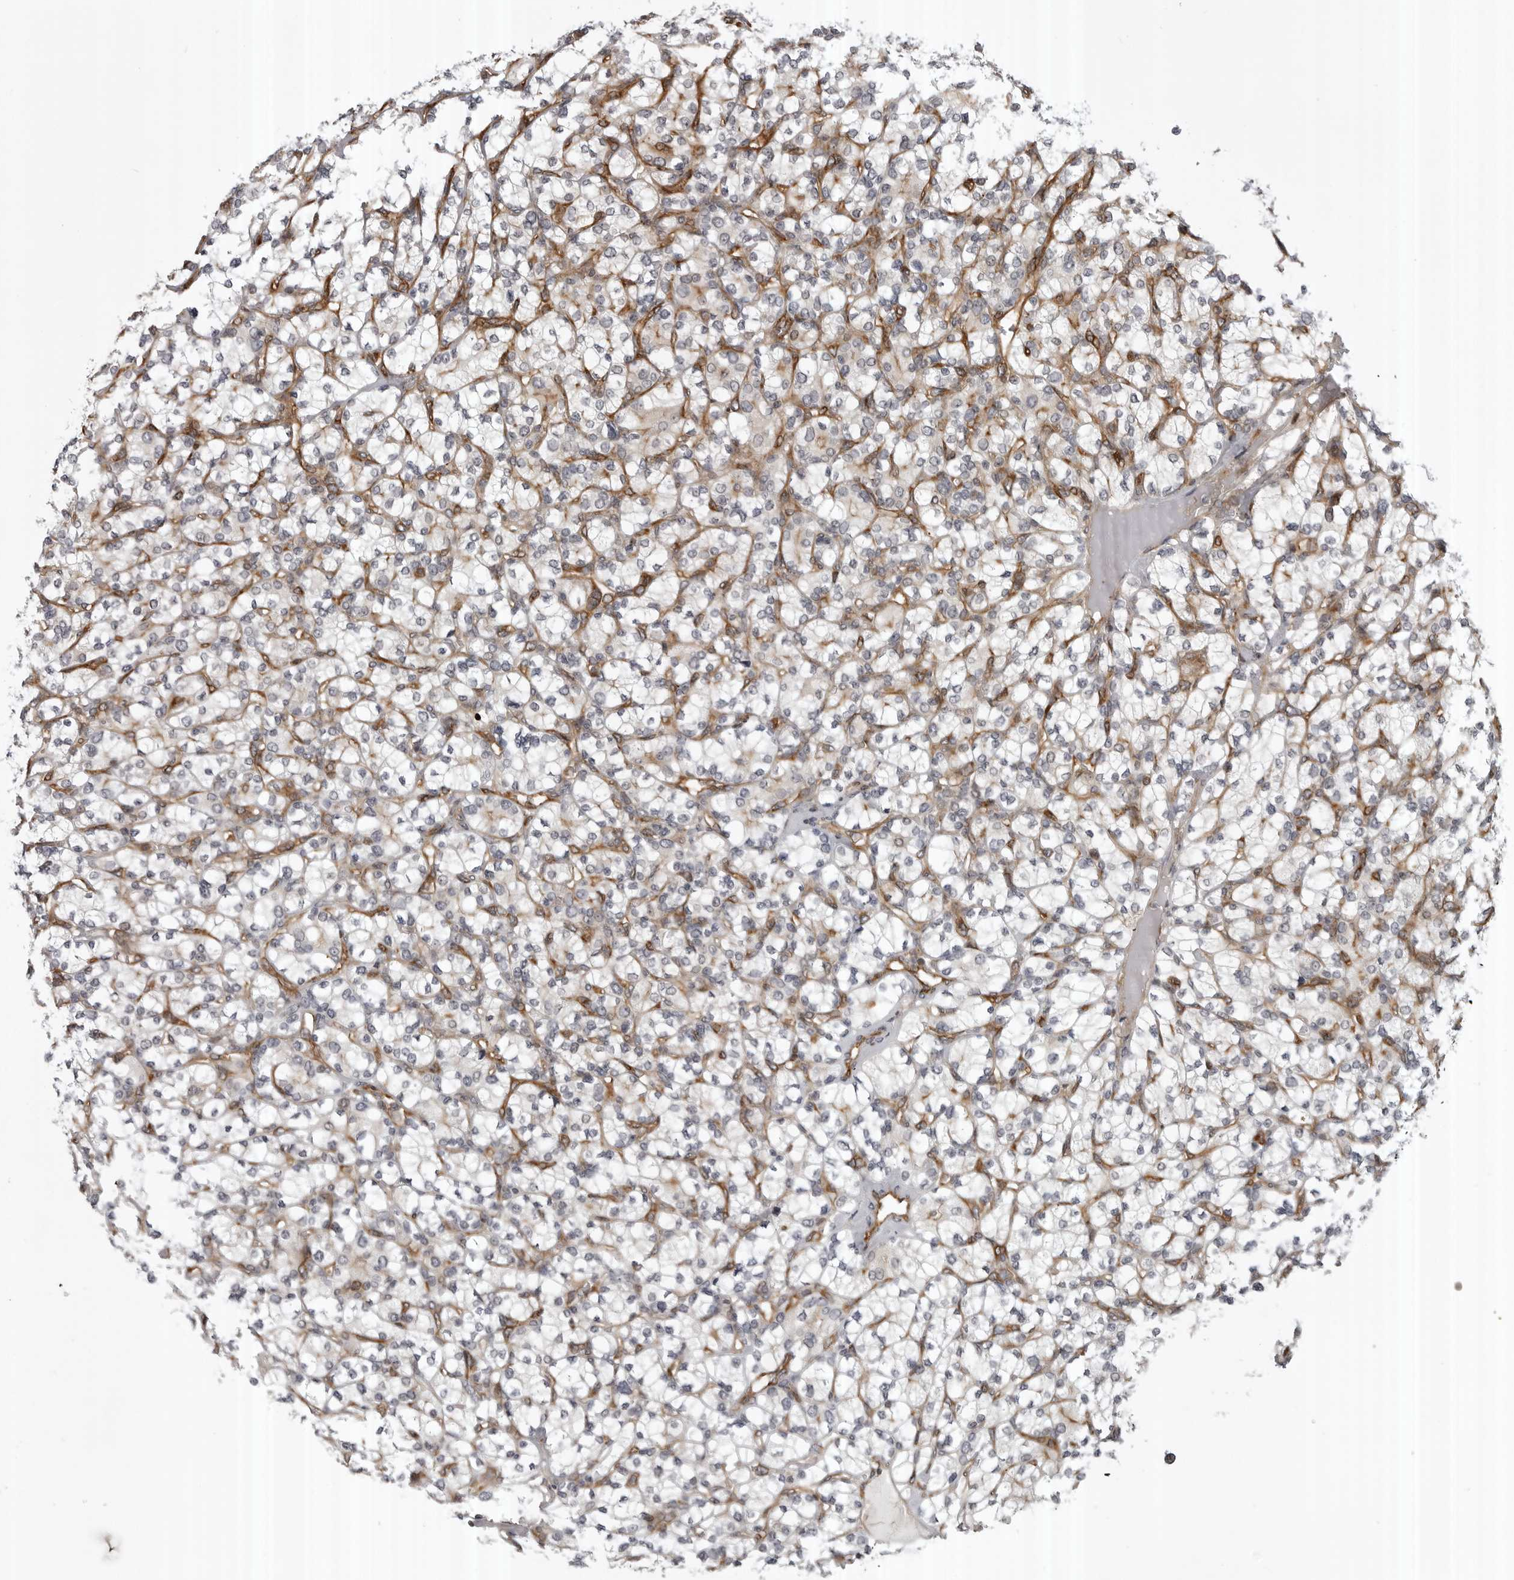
{"staining": {"intensity": "negative", "quantity": "none", "location": "none"}, "tissue": "renal cancer", "cell_type": "Tumor cells", "image_type": "cancer", "snomed": [{"axis": "morphology", "description": "Adenocarcinoma, NOS"}, {"axis": "topography", "description": "Kidney"}], "caption": "IHC micrograph of neoplastic tissue: renal cancer (adenocarcinoma) stained with DAB (3,3'-diaminobenzidine) reveals no significant protein expression in tumor cells. (DAB IHC with hematoxylin counter stain).", "gene": "ABL1", "patient": {"sex": "male", "age": 77}}